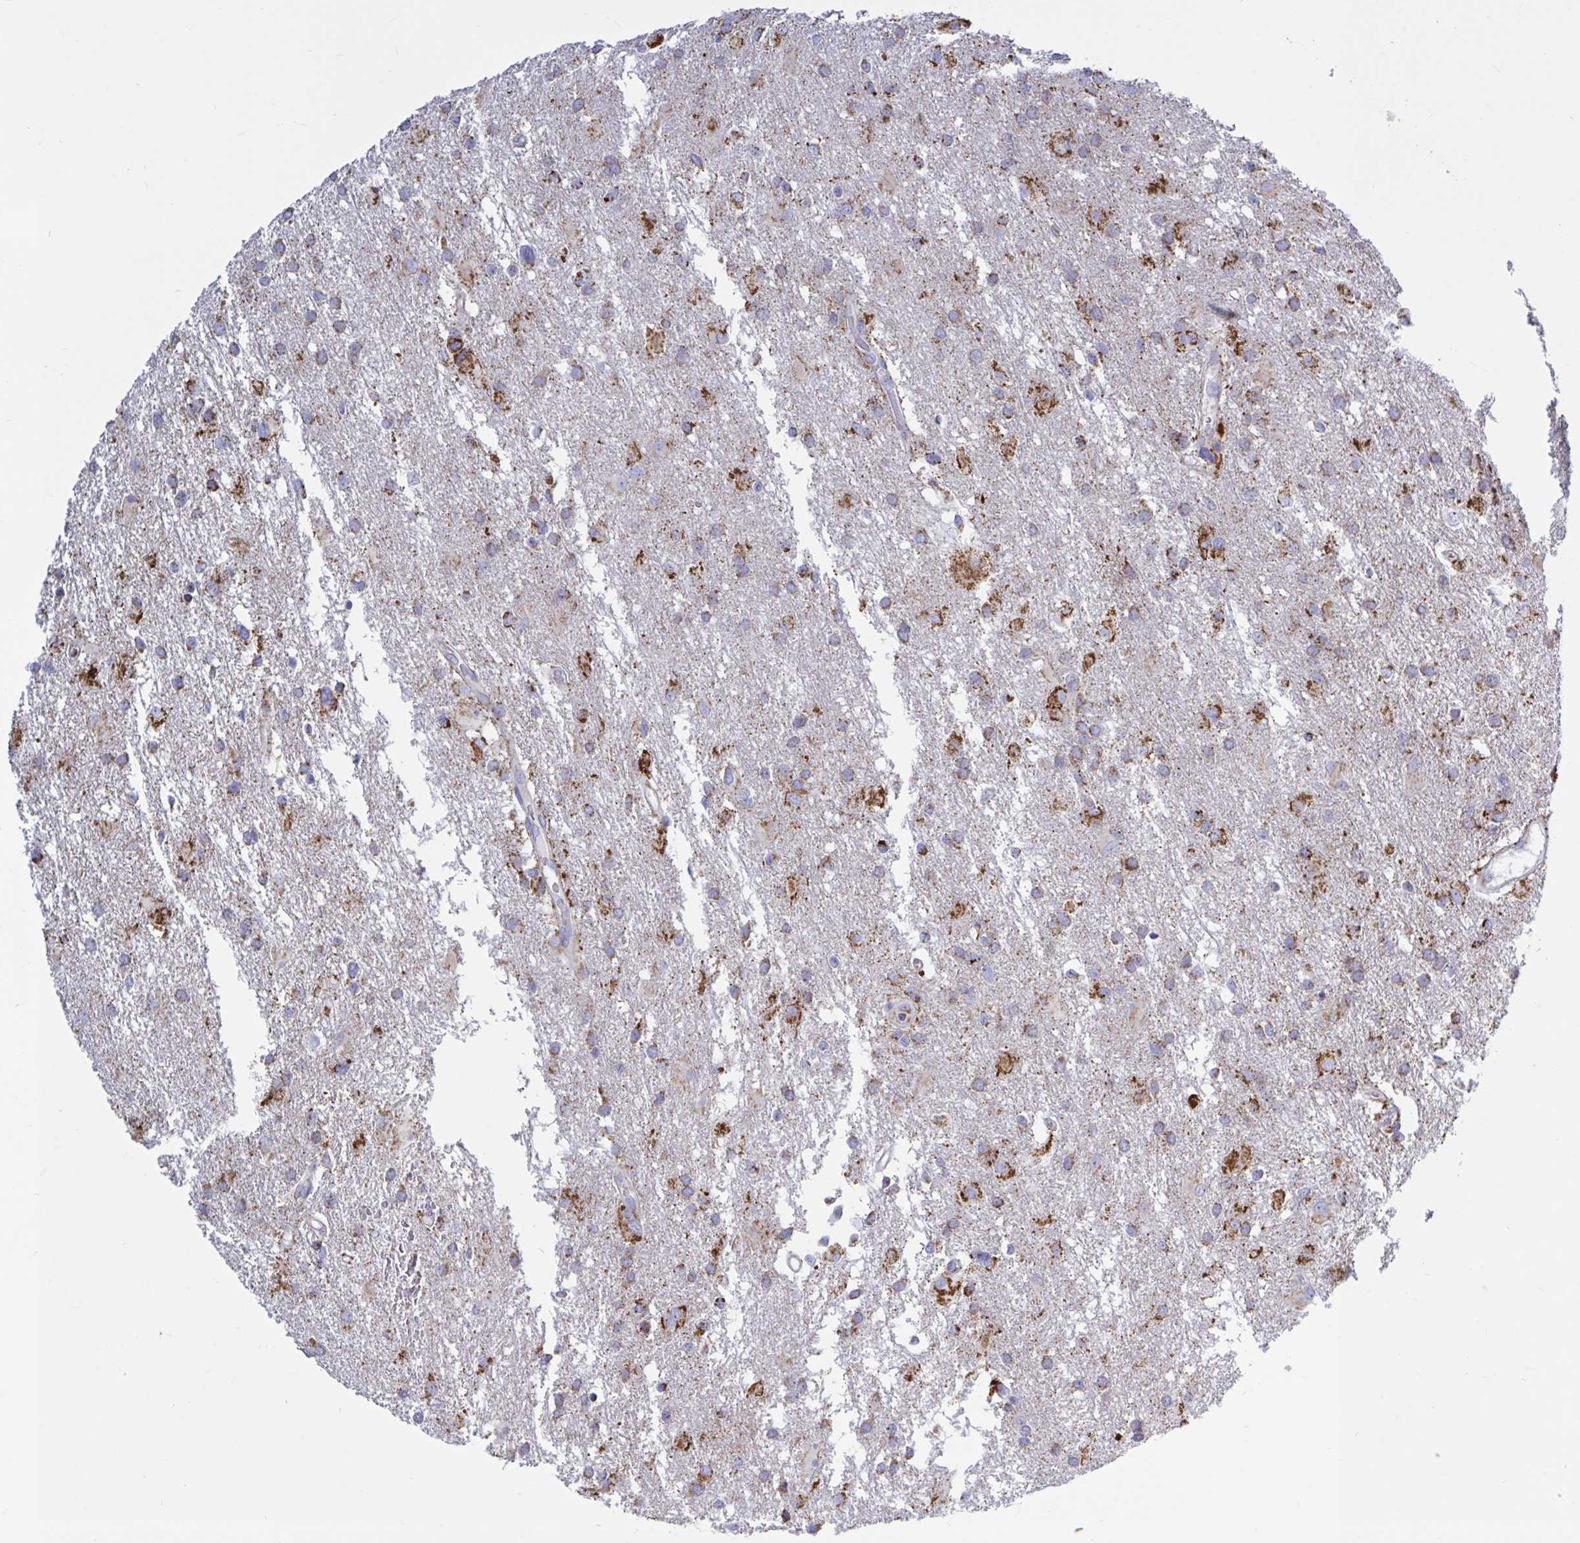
{"staining": {"intensity": "moderate", "quantity": "25%-75%", "location": "cytoplasmic/membranous"}, "tissue": "glioma", "cell_type": "Tumor cells", "image_type": "cancer", "snomed": [{"axis": "morphology", "description": "Glioma, malignant, High grade"}, {"axis": "topography", "description": "Brain"}], "caption": "Protein analysis of glioma tissue shows moderate cytoplasmic/membranous staining in approximately 25%-75% of tumor cells.", "gene": "HSPE1", "patient": {"sex": "male", "age": 53}}